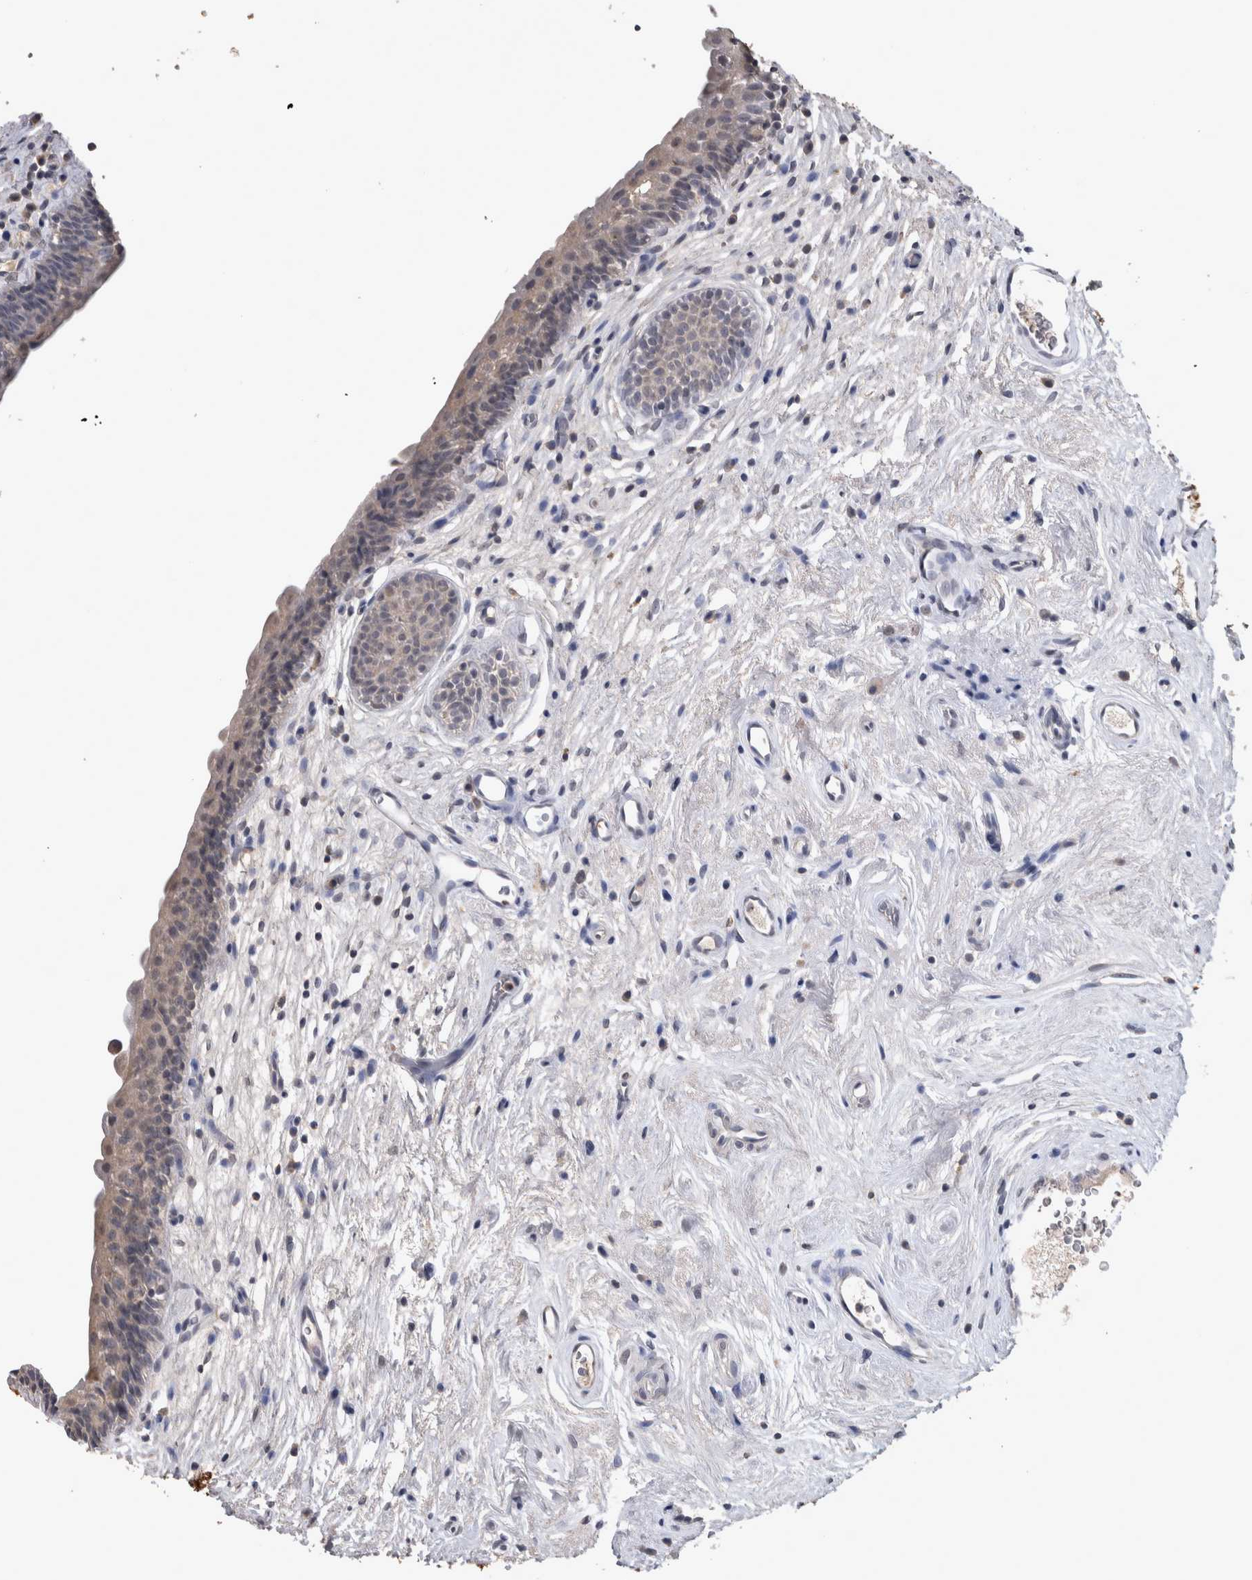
{"staining": {"intensity": "weak", "quantity": "25%-75%", "location": "cytoplasmic/membranous"}, "tissue": "urinary bladder", "cell_type": "Urothelial cells", "image_type": "normal", "snomed": [{"axis": "morphology", "description": "Normal tissue, NOS"}, {"axis": "topography", "description": "Urinary bladder"}], "caption": "Urothelial cells demonstrate low levels of weak cytoplasmic/membranous staining in about 25%-75% of cells in normal urinary bladder.", "gene": "WNT7A", "patient": {"sex": "male", "age": 83}}